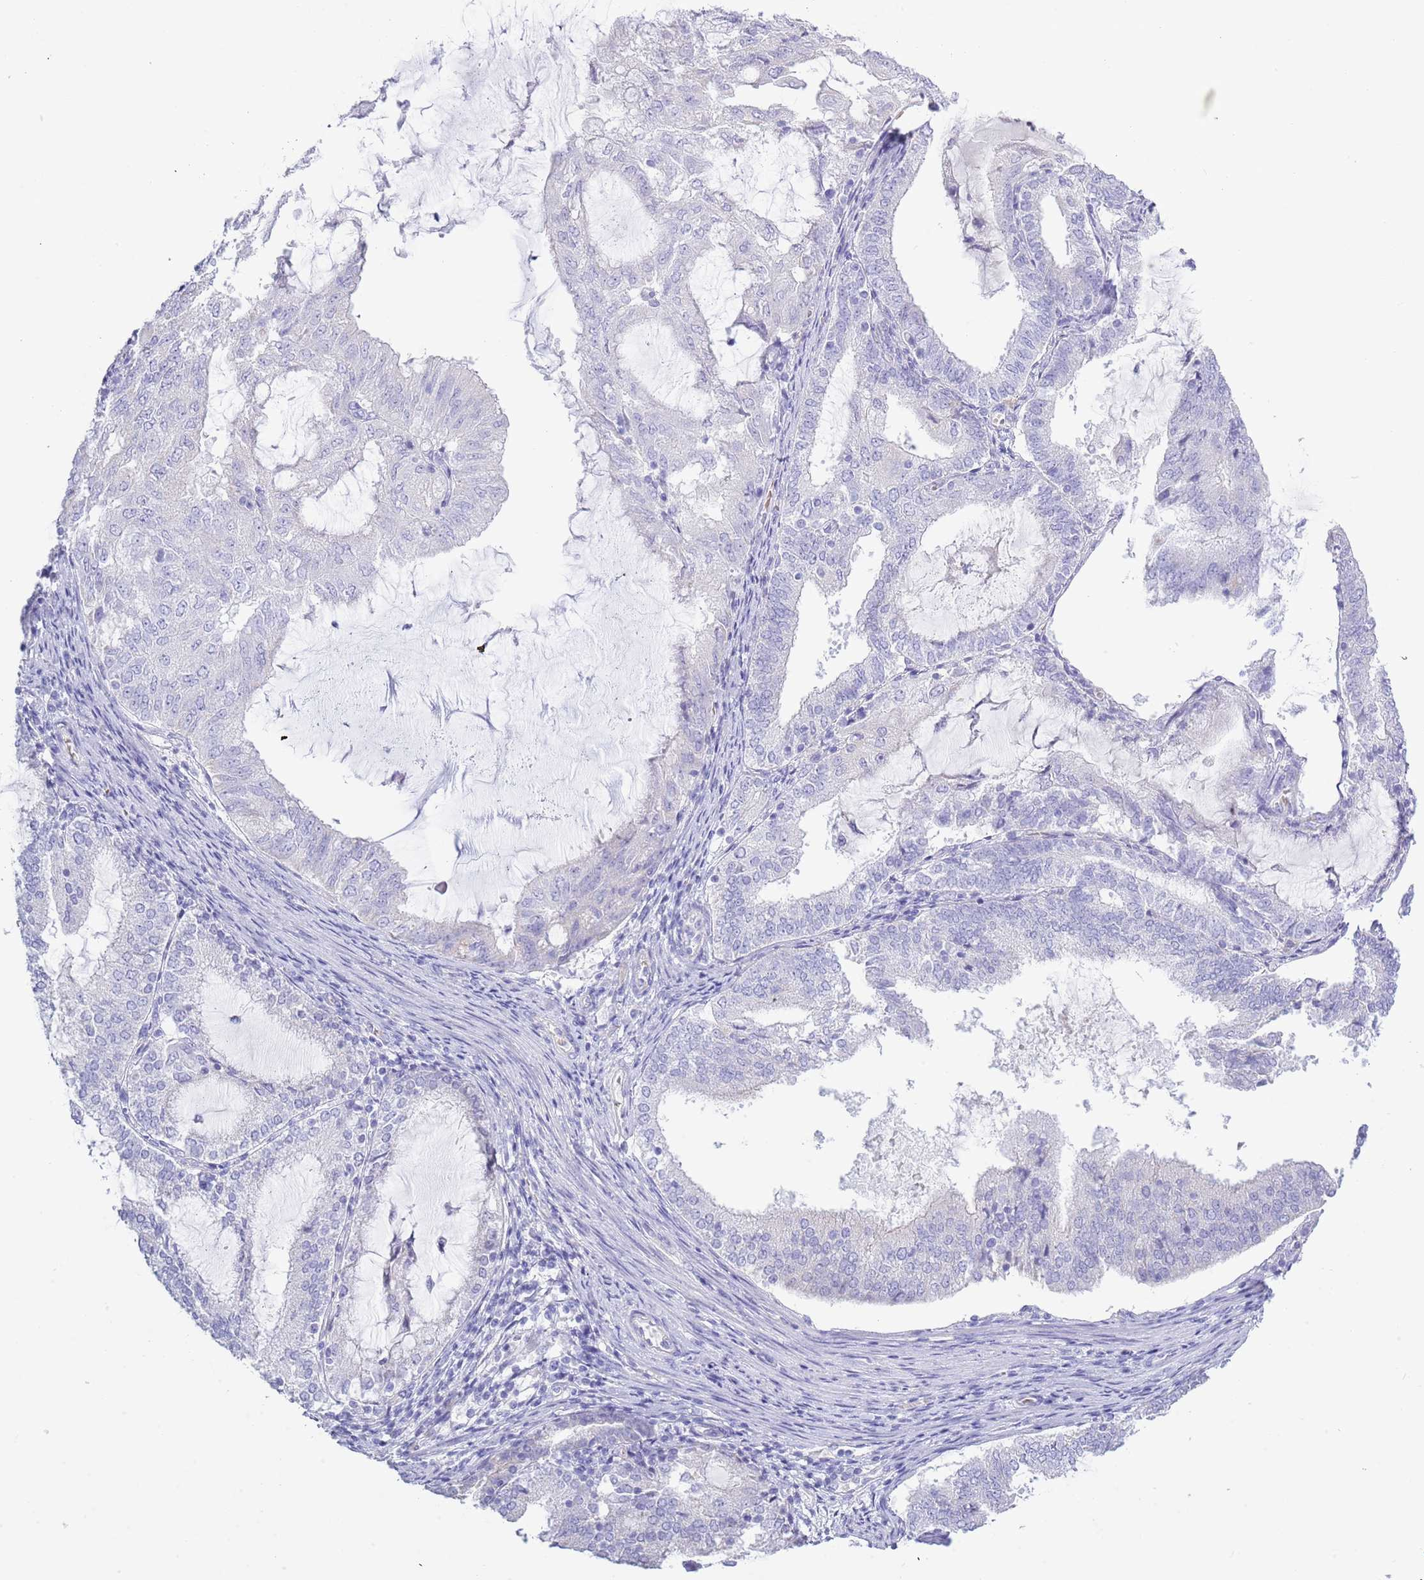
{"staining": {"intensity": "negative", "quantity": "none", "location": "none"}, "tissue": "endometrial cancer", "cell_type": "Tumor cells", "image_type": "cancer", "snomed": [{"axis": "morphology", "description": "Adenocarcinoma, NOS"}, {"axis": "topography", "description": "Endometrium"}], "caption": "Human endometrial adenocarcinoma stained for a protein using immunohistochemistry (IHC) shows no expression in tumor cells.", "gene": "ACR", "patient": {"sex": "female", "age": 81}}